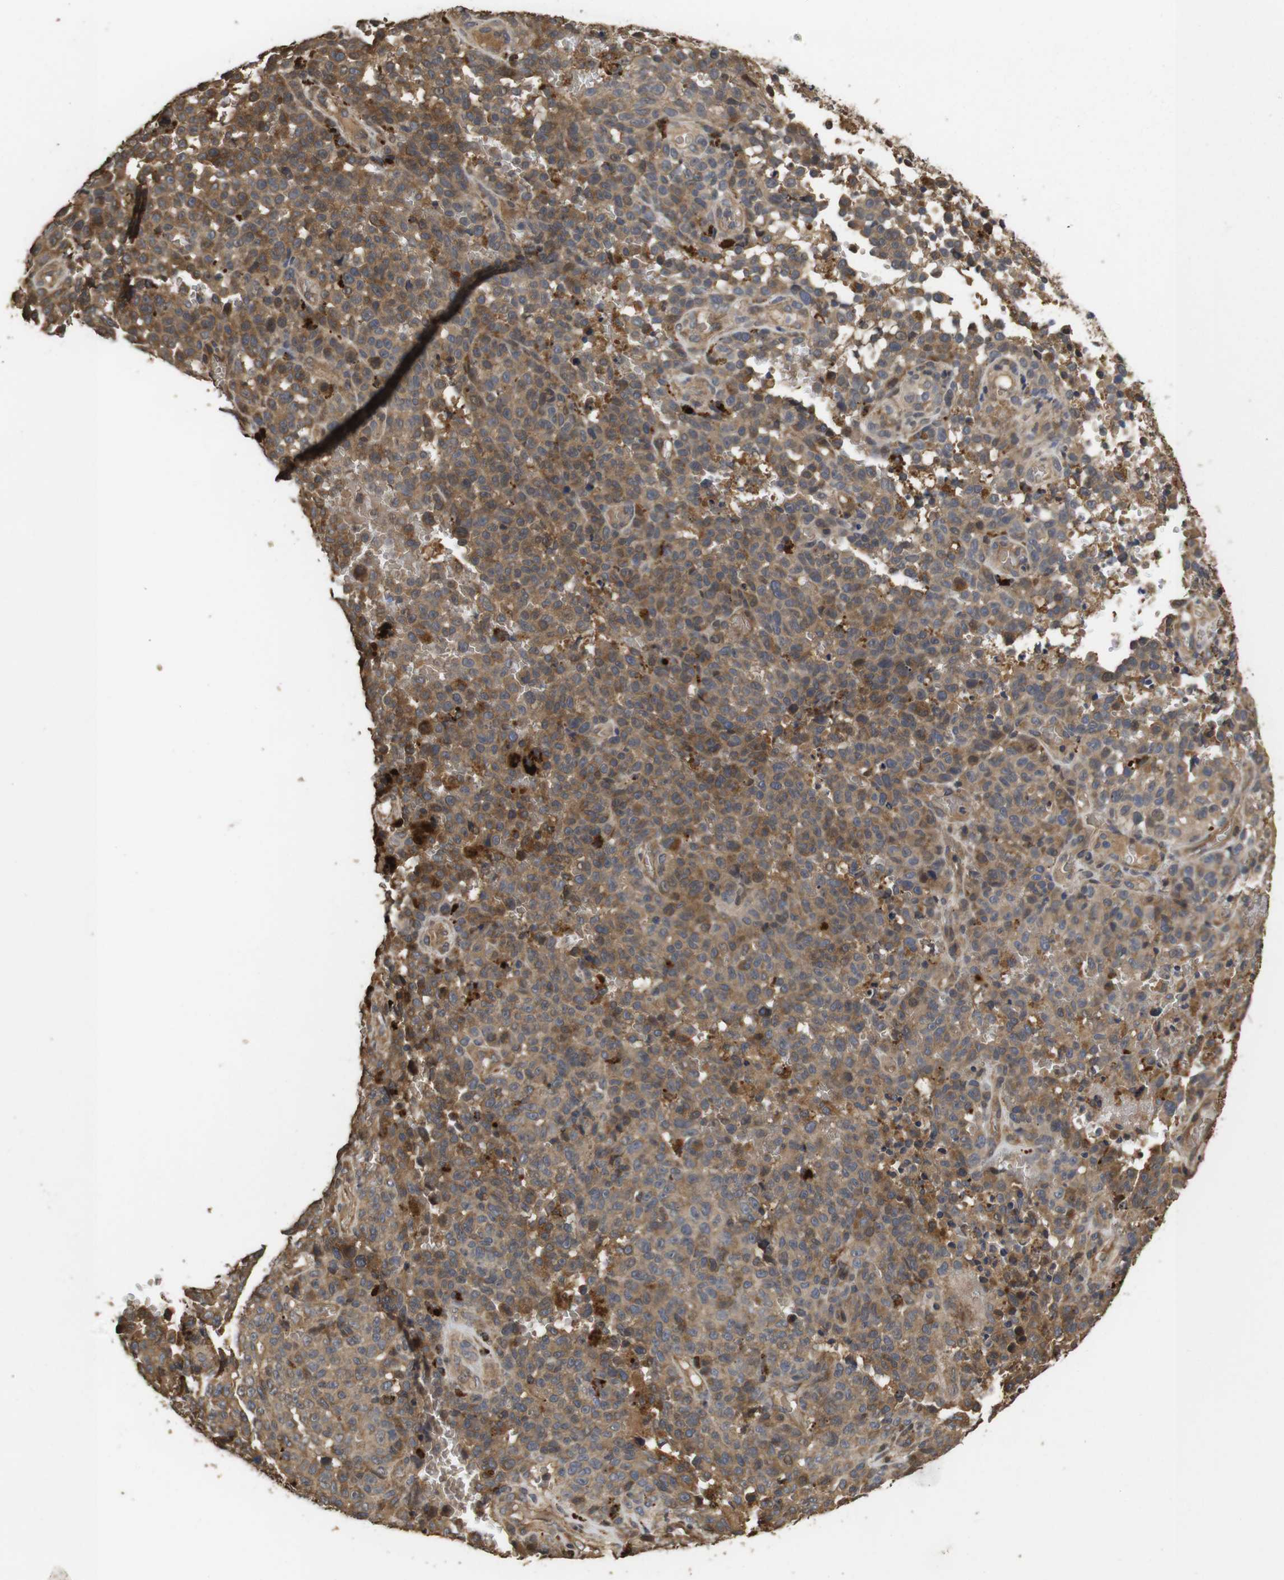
{"staining": {"intensity": "moderate", "quantity": ">75%", "location": "cytoplasmic/membranous"}, "tissue": "melanoma", "cell_type": "Tumor cells", "image_type": "cancer", "snomed": [{"axis": "morphology", "description": "Malignant melanoma, NOS"}, {"axis": "topography", "description": "Skin"}], "caption": "Protein expression analysis of melanoma reveals moderate cytoplasmic/membranous expression in about >75% of tumor cells.", "gene": "PTPN14", "patient": {"sex": "female", "age": 82}}